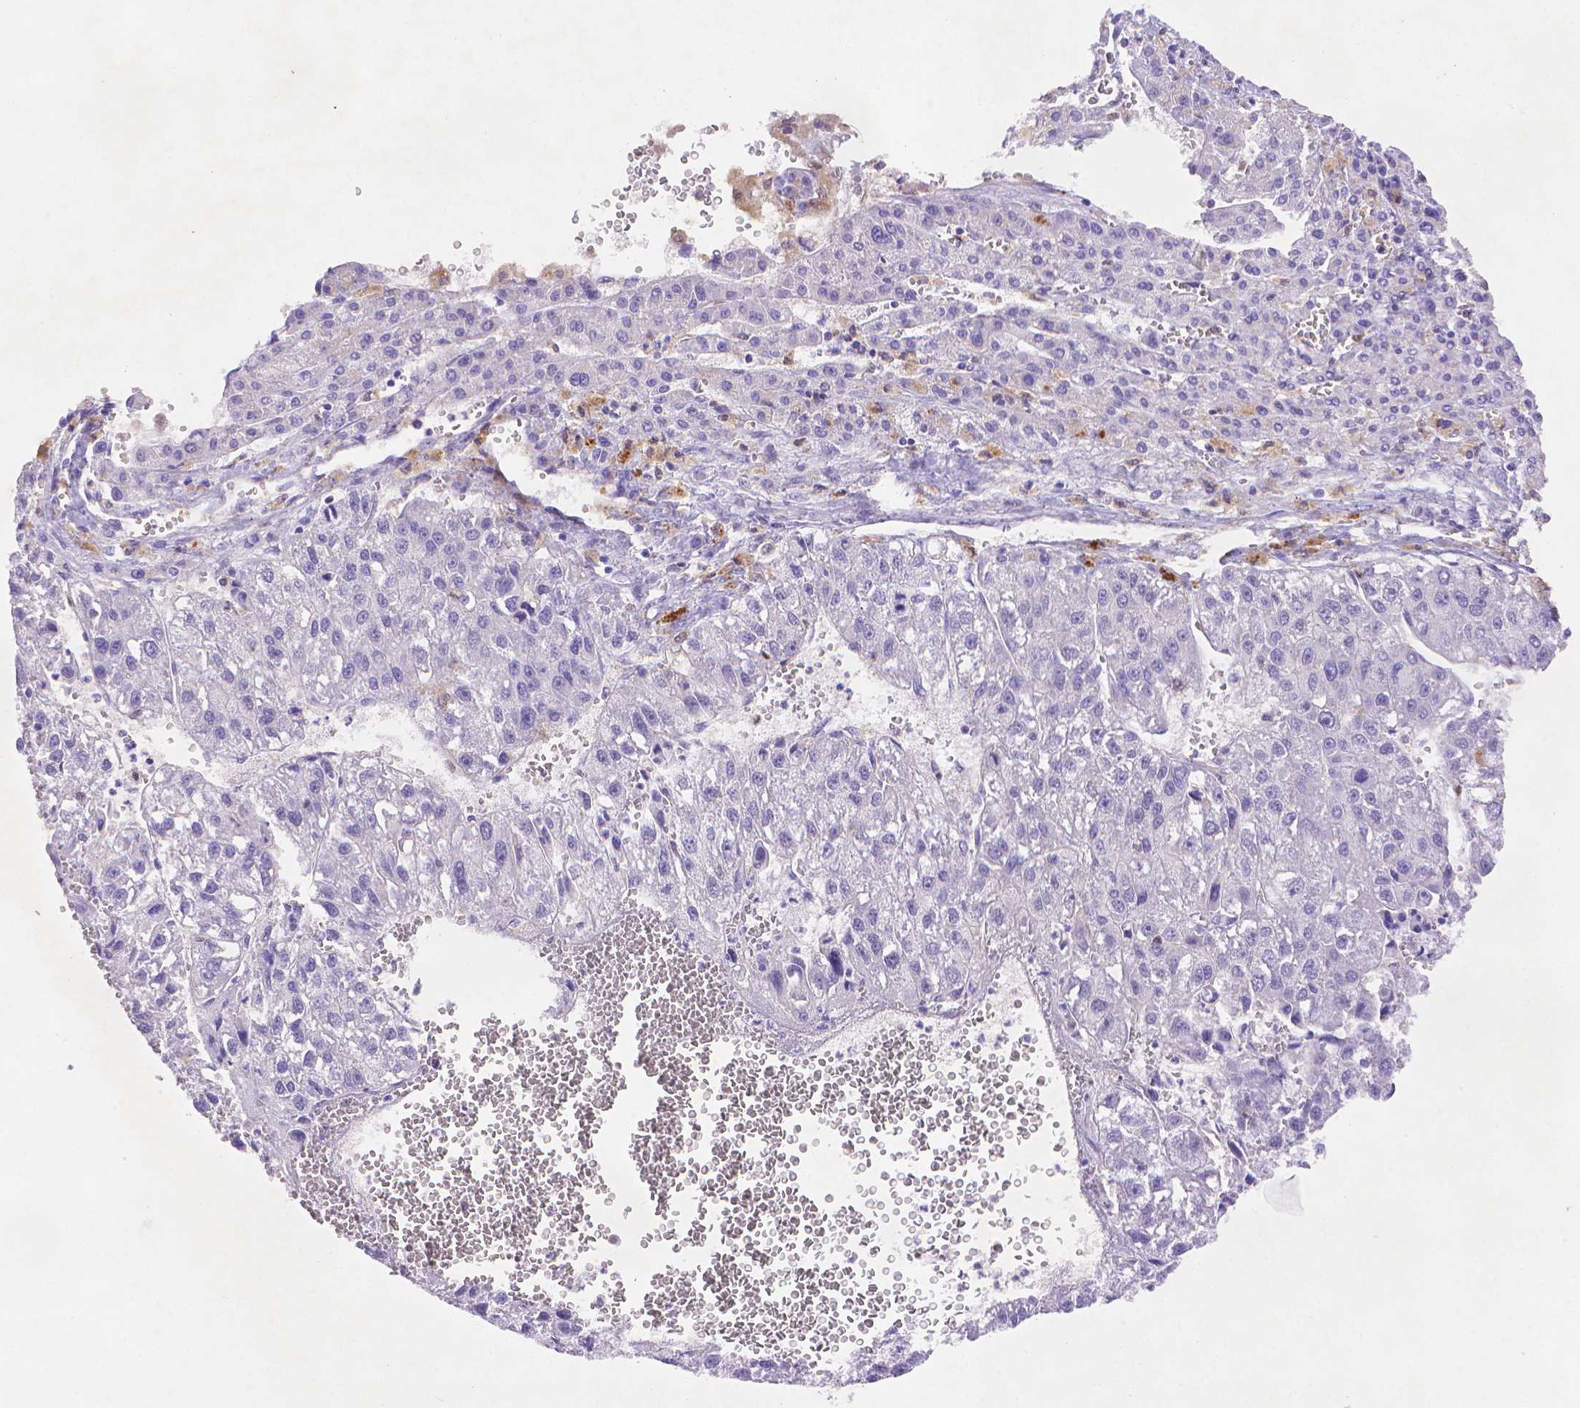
{"staining": {"intensity": "negative", "quantity": "none", "location": "none"}, "tissue": "liver cancer", "cell_type": "Tumor cells", "image_type": "cancer", "snomed": [{"axis": "morphology", "description": "Carcinoma, Hepatocellular, NOS"}, {"axis": "topography", "description": "Liver"}], "caption": "The IHC micrograph has no significant staining in tumor cells of hepatocellular carcinoma (liver) tissue.", "gene": "FGD2", "patient": {"sex": "female", "age": 70}}